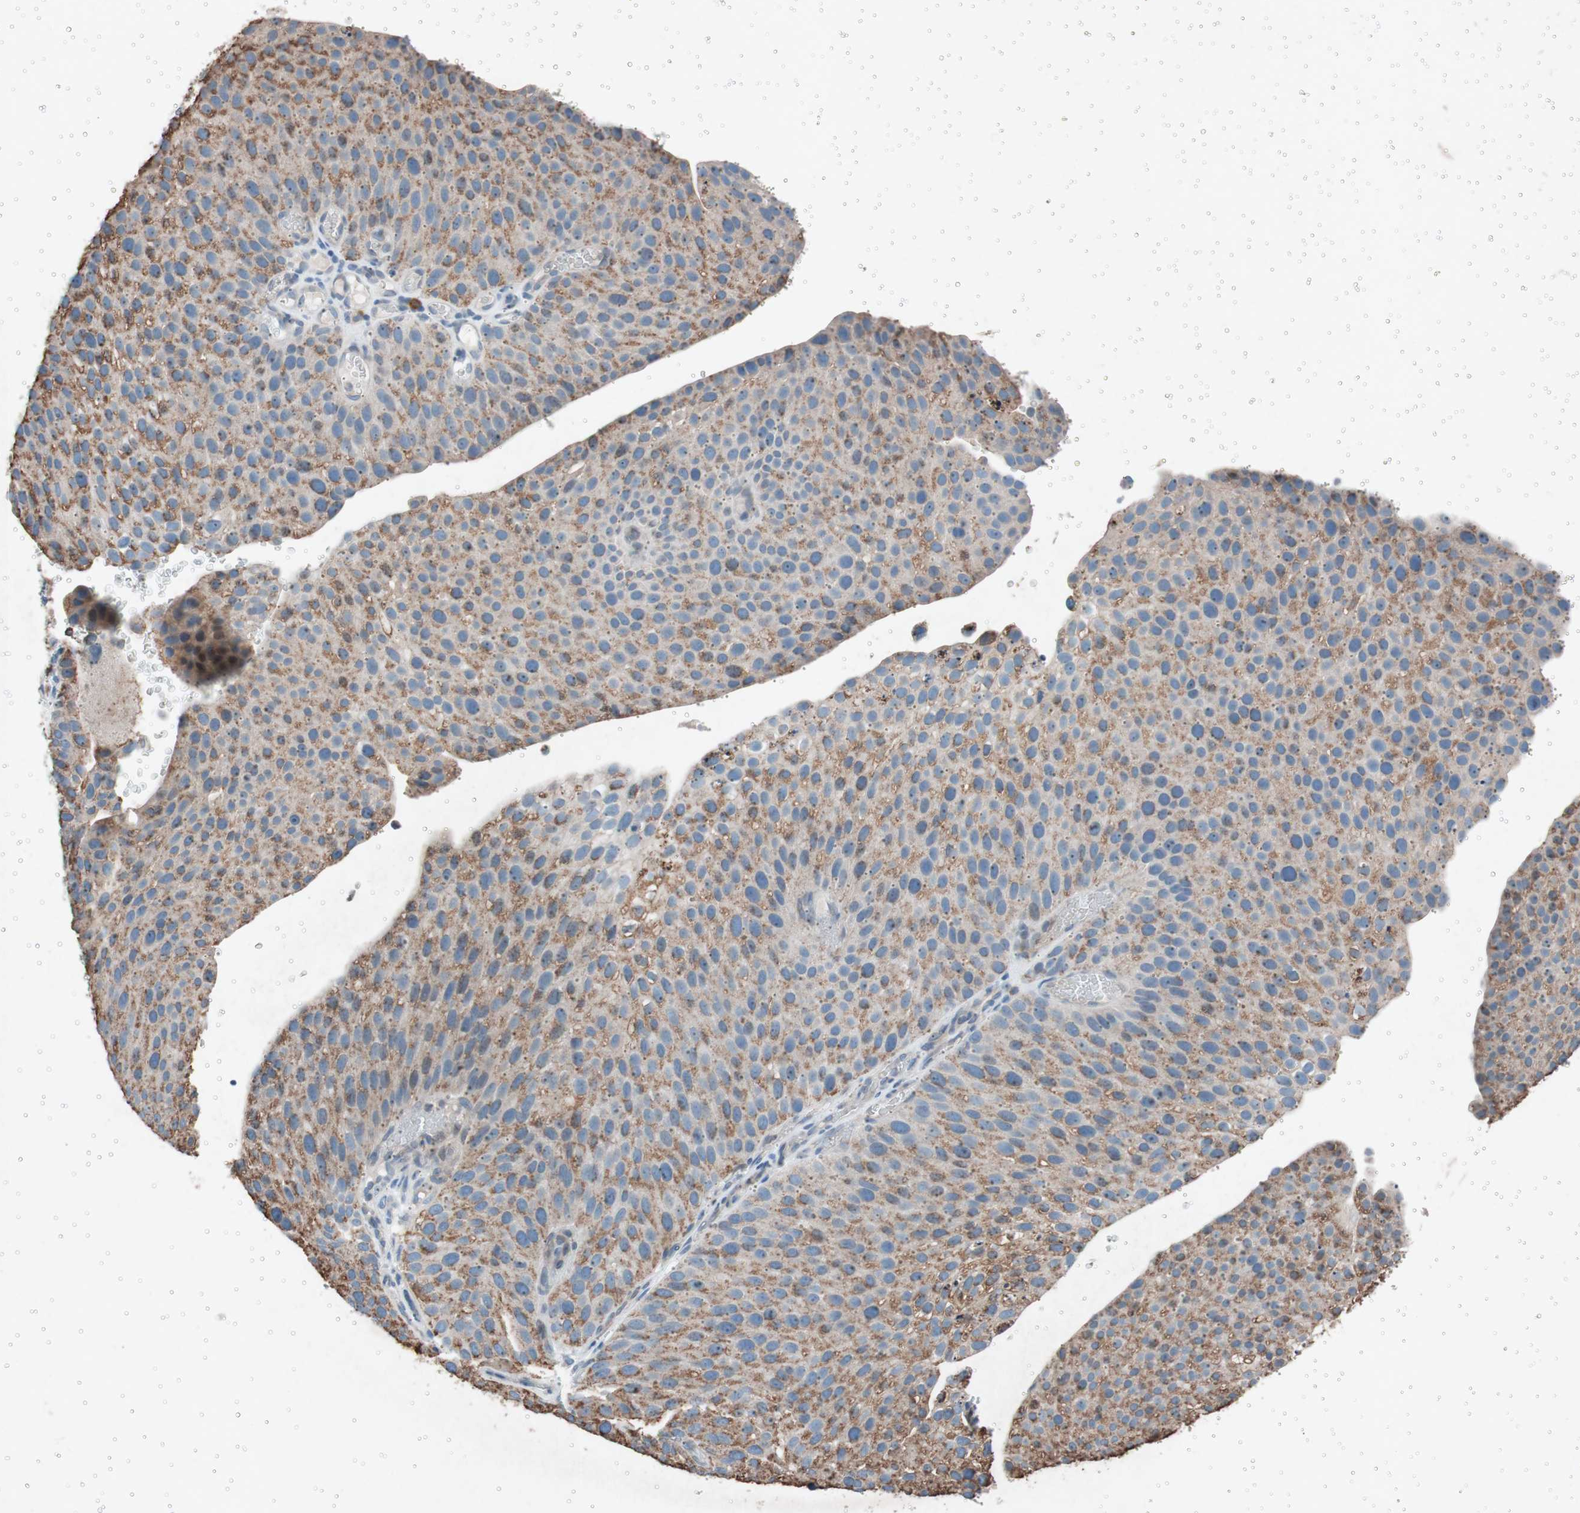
{"staining": {"intensity": "moderate", "quantity": "25%-75%", "location": "cytoplasmic/membranous"}, "tissue": "urothelial cancer", "cell_type": "Tumor cells", "image_type": "cancer", "snomed": [{"axis": "morphology", "description": "Urothelial carcinoma, Low grade"}, {"axis": "topography", "description": "Smooth muscle"}, {"axis": "topography", "description": "Urinary bladder"}], "caption": "This micrograph demonstrates urothelial cancer stained with IHC to label a protein in brown. The cytoplasmic/membranous of tumor cells show moderate positivity for the protein. Nuclei are counter-stained blue.", "gene": "GRB7", "patient": {"sex": "male", "age": 60}}